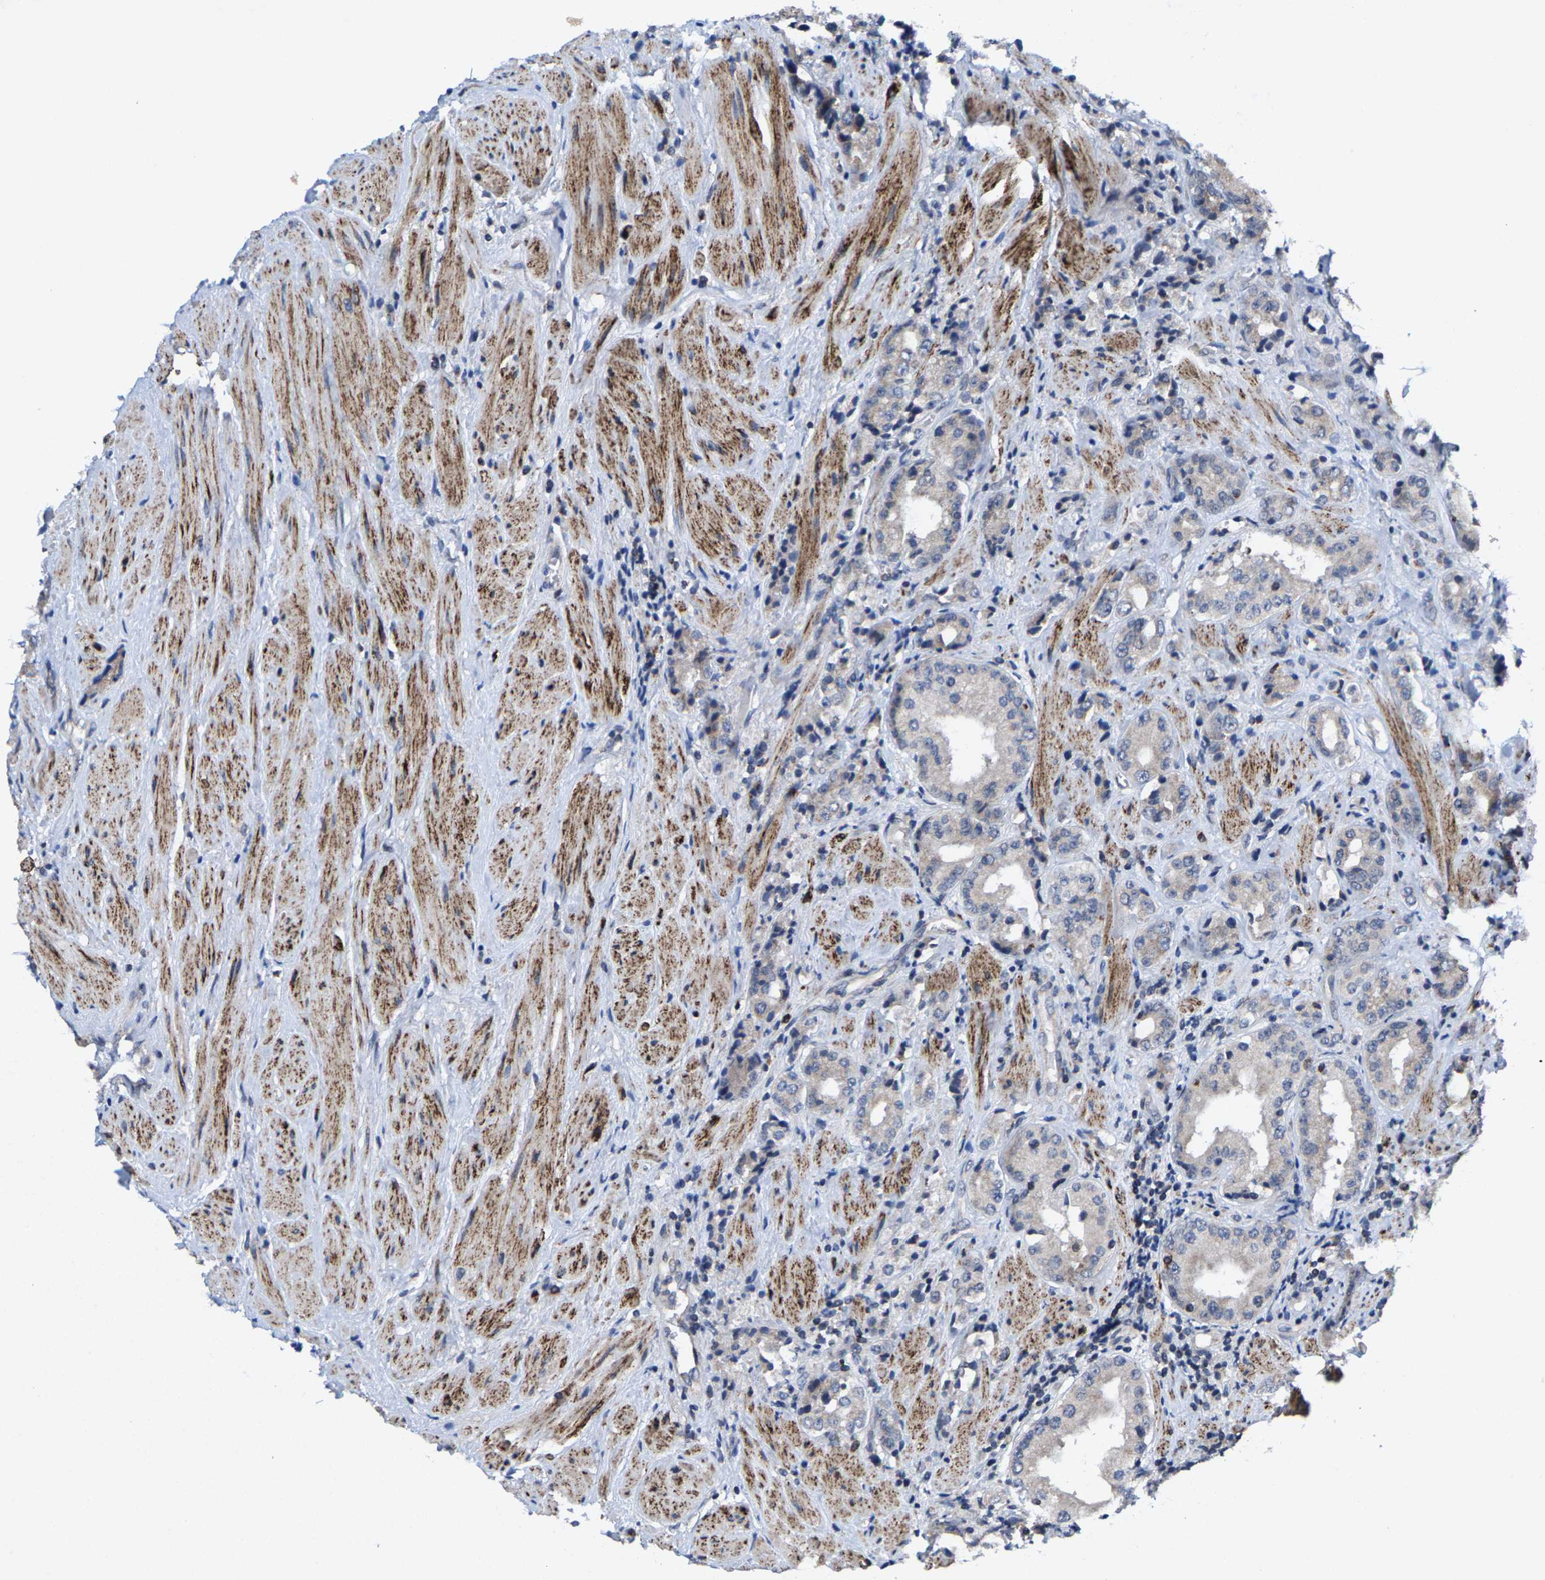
{"staining": {"intensity": "negative", "quantity": "none", "location": "none"}, "tissue": "prostate cancer", "cell_type": "Tumor cells", "image_type": "cancer", "snomed": [{"axis": "morphology", "description": "Adenocarcinoma, High grade"}, {"axis": "topography", "description": "Prostate"}], "caption": "Protein analysis of prostate adenocarcinoma (high-grade) reveals no significant positivity in tumor cells.", "gene": "TDRKH", "patient": {"sex": "male", "age": 61}}